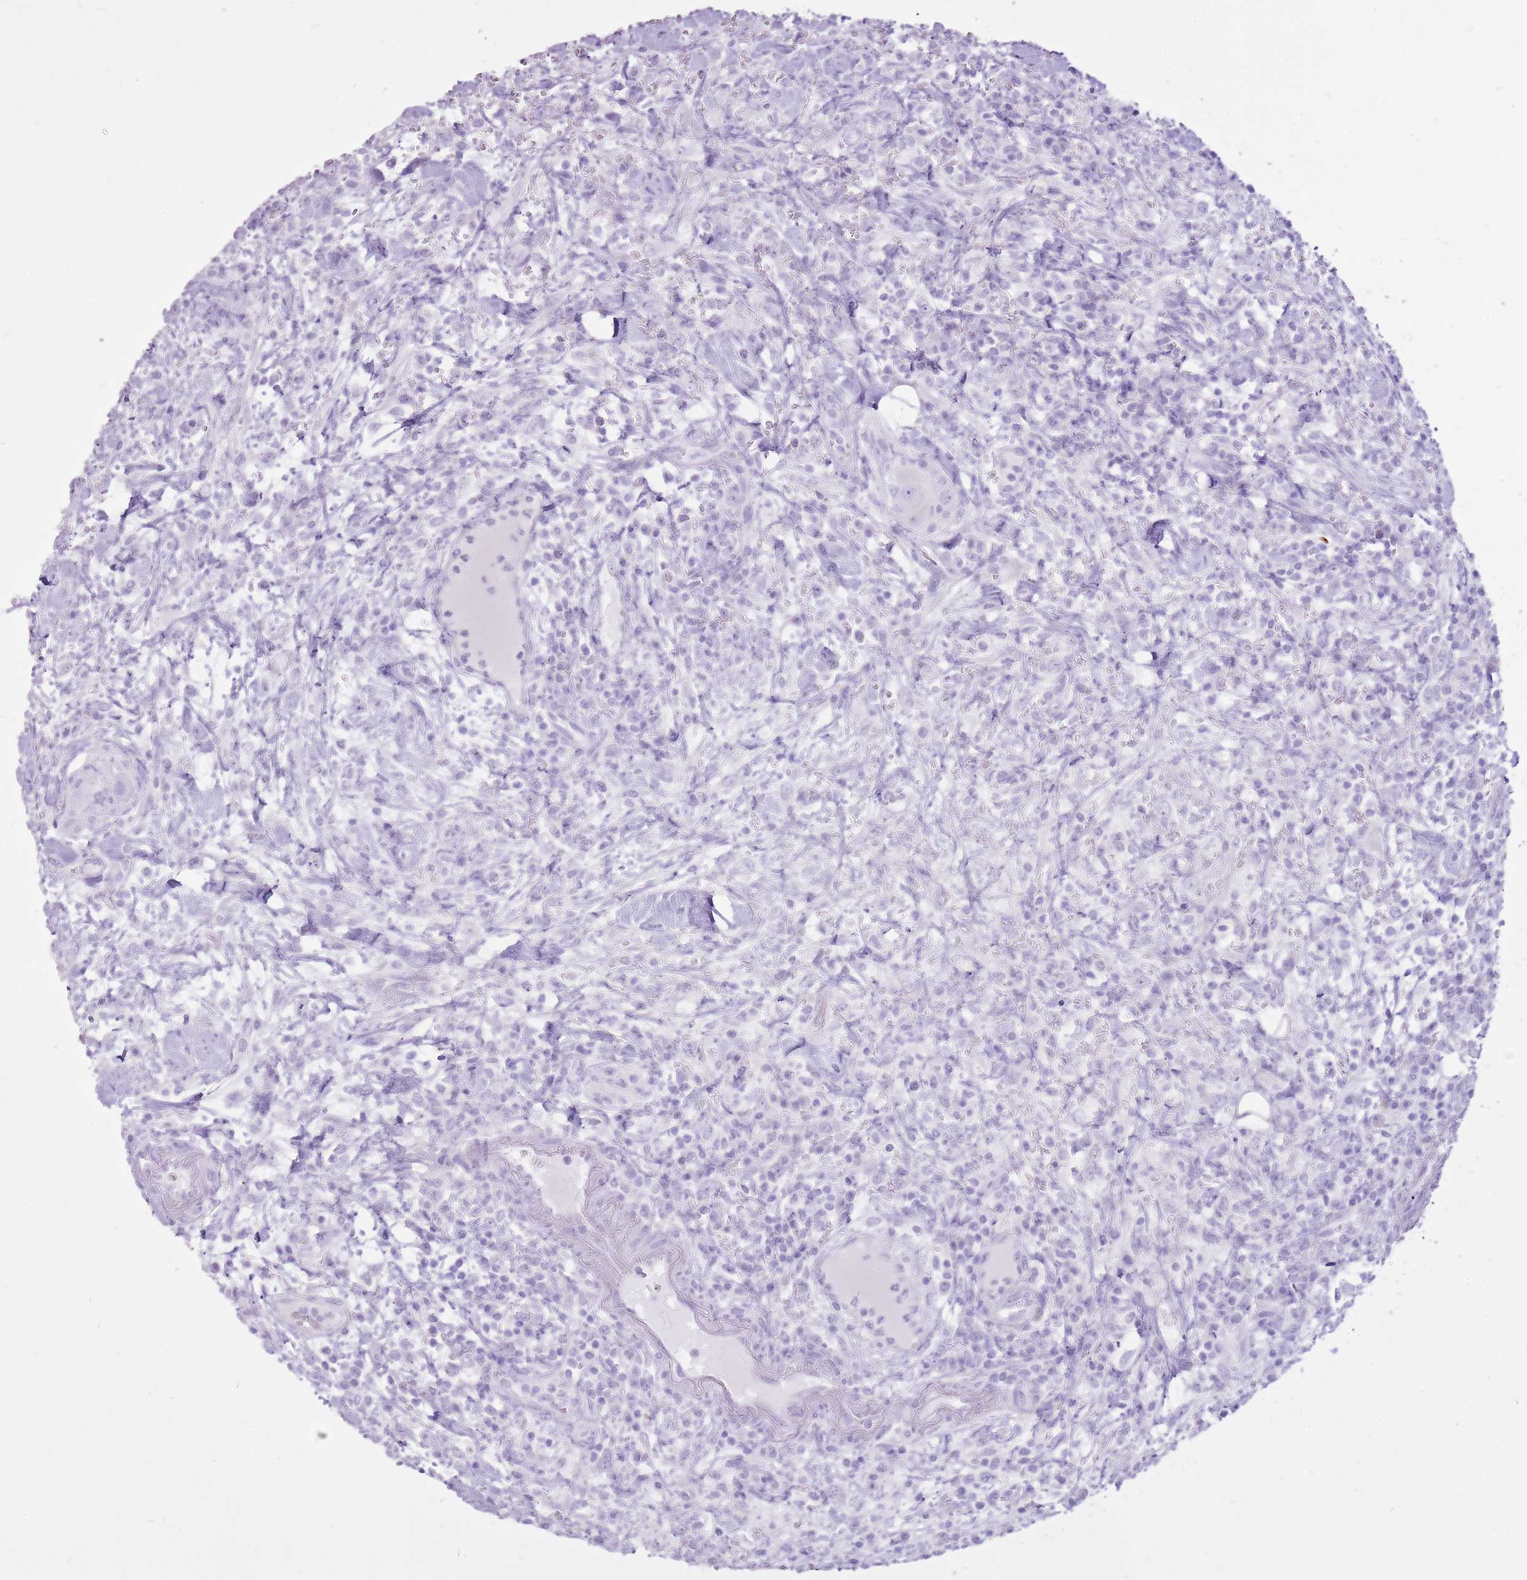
{"staining": {"intensity": "negative", "quantity": "none", "location": "none"}, "tissue": "lymphoma", "cell_type": "Tumor cells", "image_type": "cancer", "snomed": [{"axis": "morphology", "description": "Malignant lymphoma, non-Hodgkin's type, High grade"}, {"axis": "topography", "description": "Colon"}], "caption": "IHC of human lymphoma displays no expression in tumor cells.", "gene": "CNFN", "patient": {"sex": "female", "age": 53}}